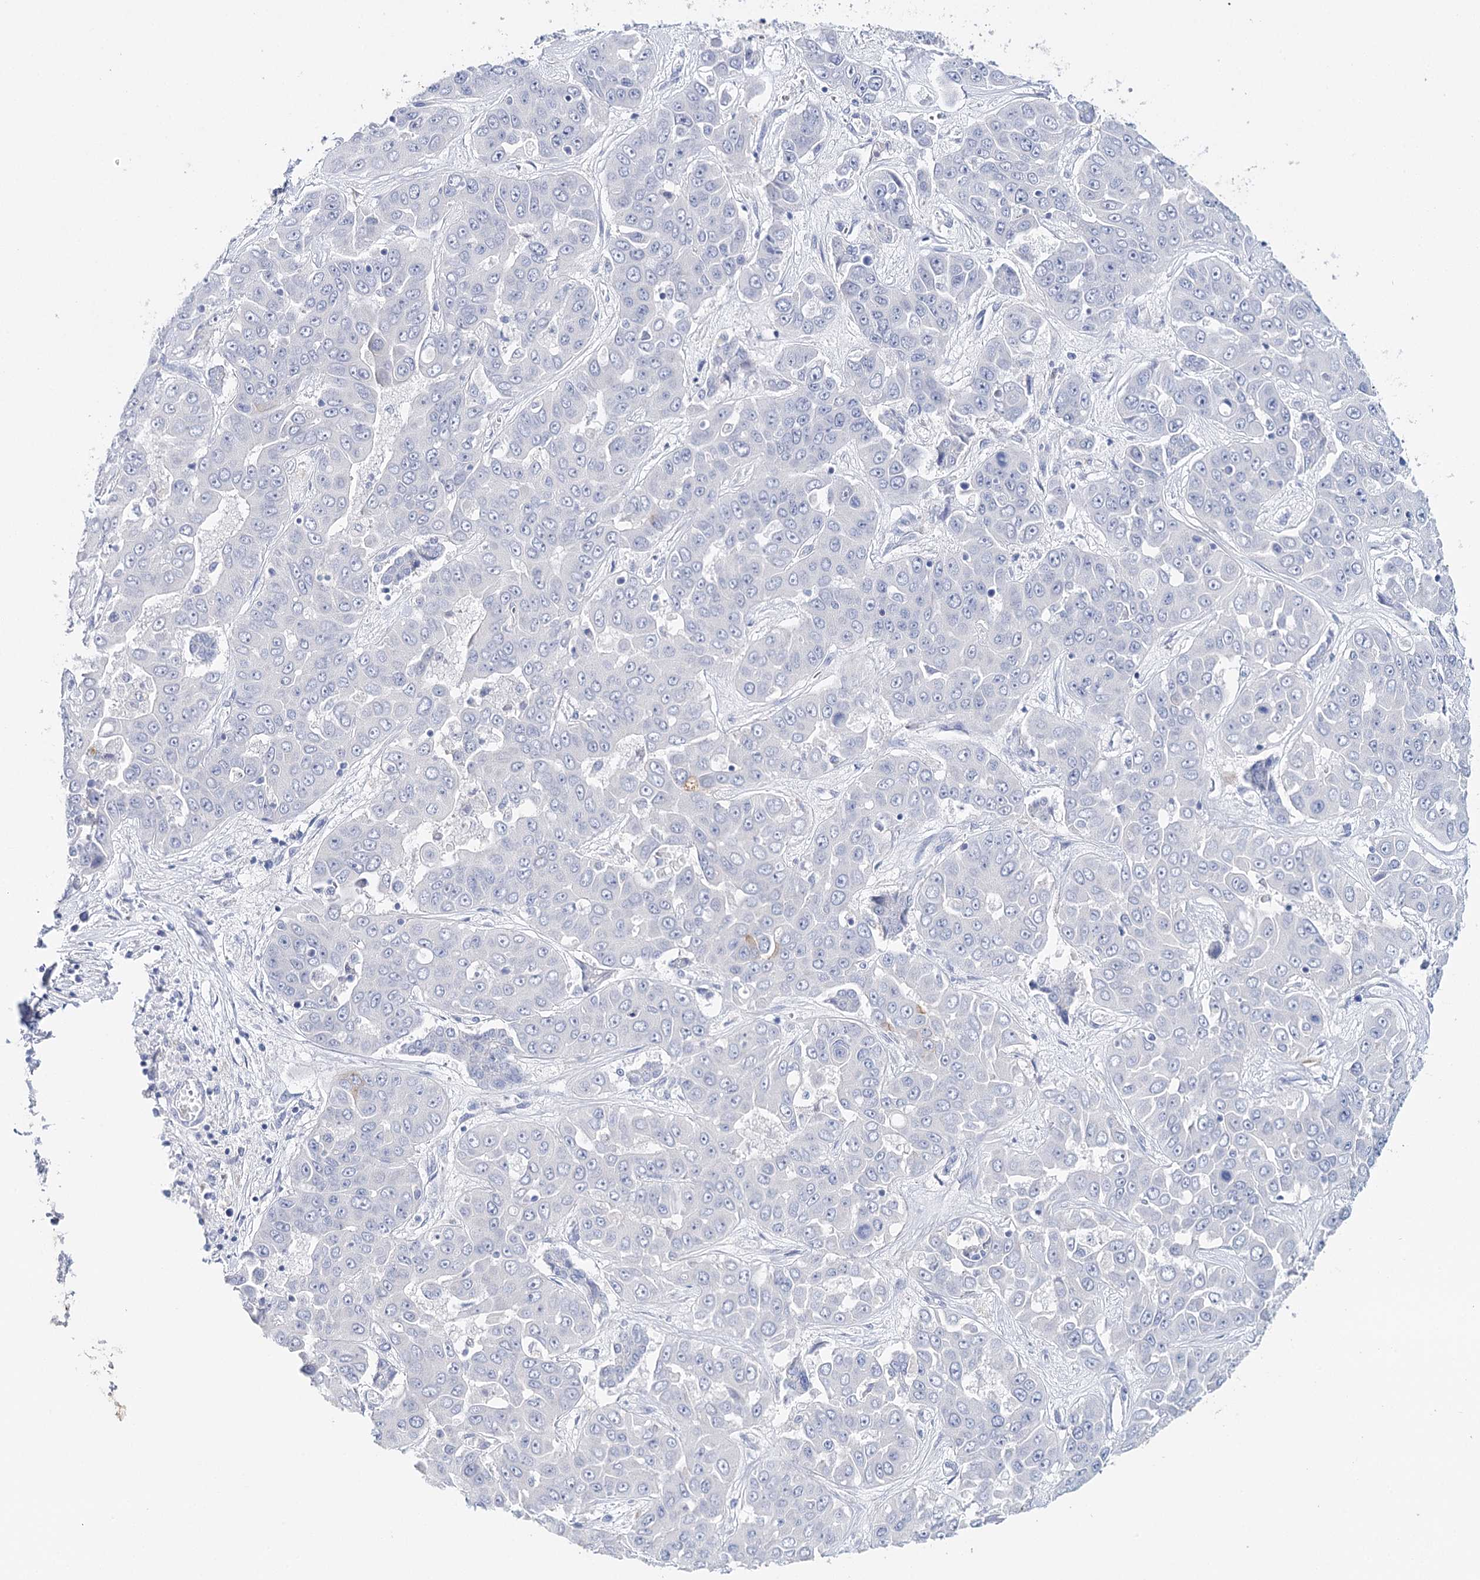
{"staining": {"intensity": "negative", "quantity": "none", "location": "none"}, "tissue": "liver cancer", "cell_type": "Tumor cells", "image_type": "cancer", "snomed": [{"axis": "morphology", "description": "Cholangiocarcinoma"}, {"axis": "topography", "description": "Liver"}], "caption": "High power microscopy histopathology image of an IHC image of liver cancer, revealing no significant expression in tumor cells.", "gene": "CEACAM8", "patient": {"sex": "female", "age": 52}}